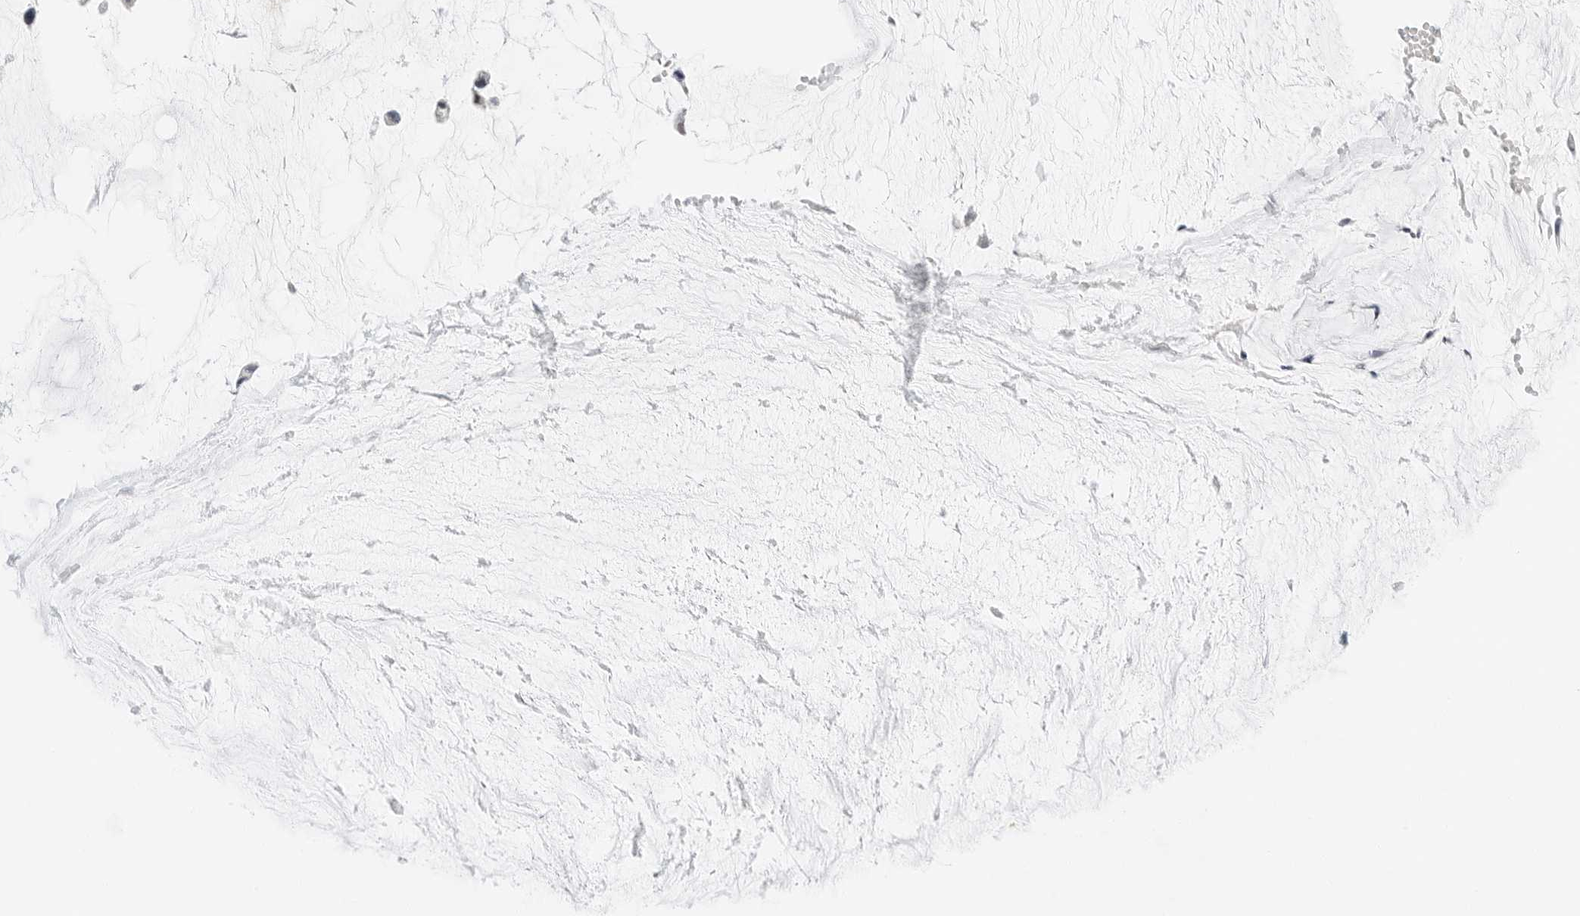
{"staining": {"intensity": "negative", "quantity": "none", "location": "none"}, "tissue": "ovarian cancer", "cell_type": "Tumor cells", "image_type": "cancer", "snomed": [{"axis": "morphology", "description": "Cystadenocarcinoma, mucinous, NOS"}, {"axis": "topography", "description": "Ovary"}], "caption": "The micrograph demonstrates no staining of tumor cells in ovarian cancer (mucinous cystadenocarcinoma).", "gene": "PKDCC", "patient": {"sex": "female", "age": 39}}